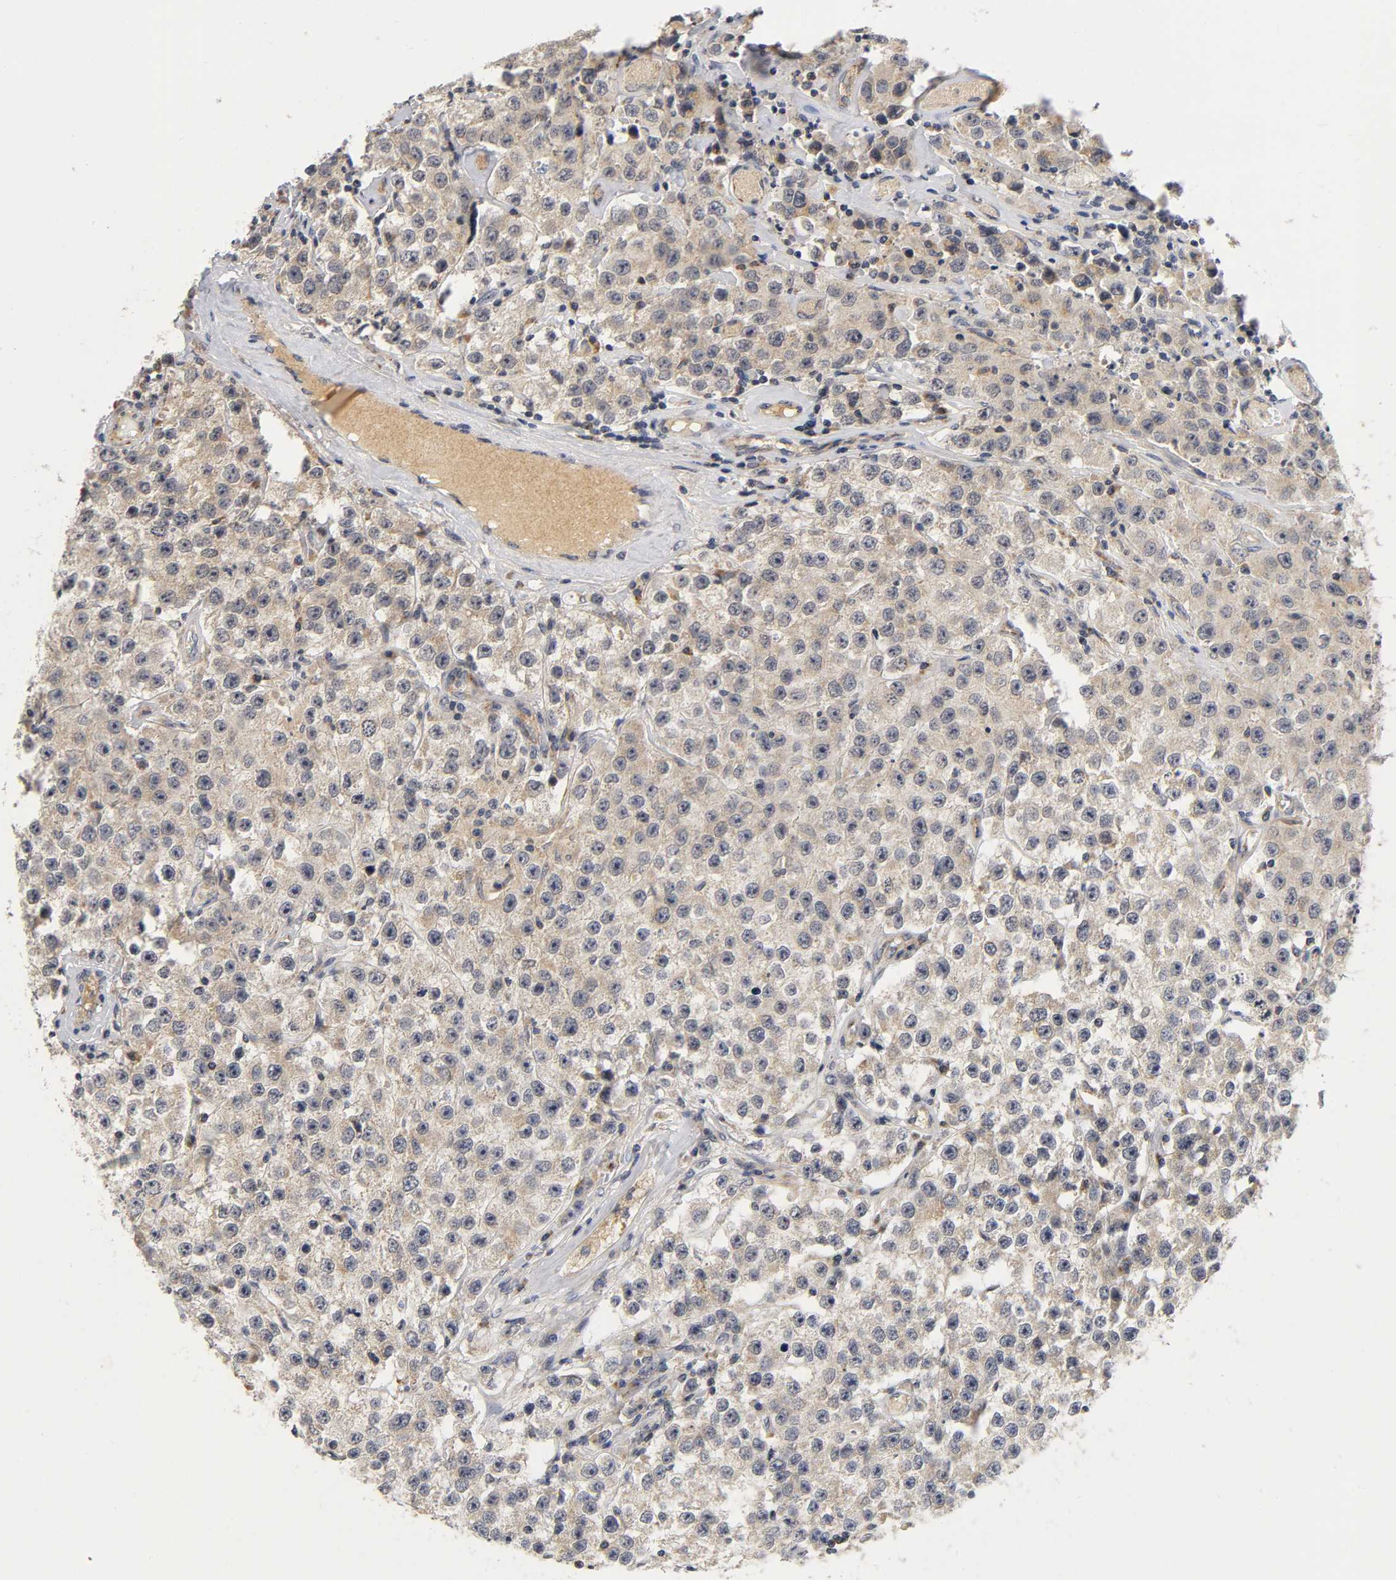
{"staining": {"intensity": "weak", "quantity": ">75%", "location": "cytoplasmic/membranous"}, "tissue": "testis cancer", "cell_type": "Tumor cells", "image_type": "cancer", "snomed": [{"axis": "morphology", "description": "Seminoma, NOS"}, {"axis": "topography", "description": "Testis"}], "caption": "Immunohistochemical staining of human seminoma (testis) shows weak cytoplasmic/membranous protein positivity in approximately >75% of tumor cells. Using DAB (brown) and hematoxylin (blue) stains, captured at high magnification using brightfield microscopy.", "gene": "NRP1", "patient": {"sex": "male", "age": 52}}